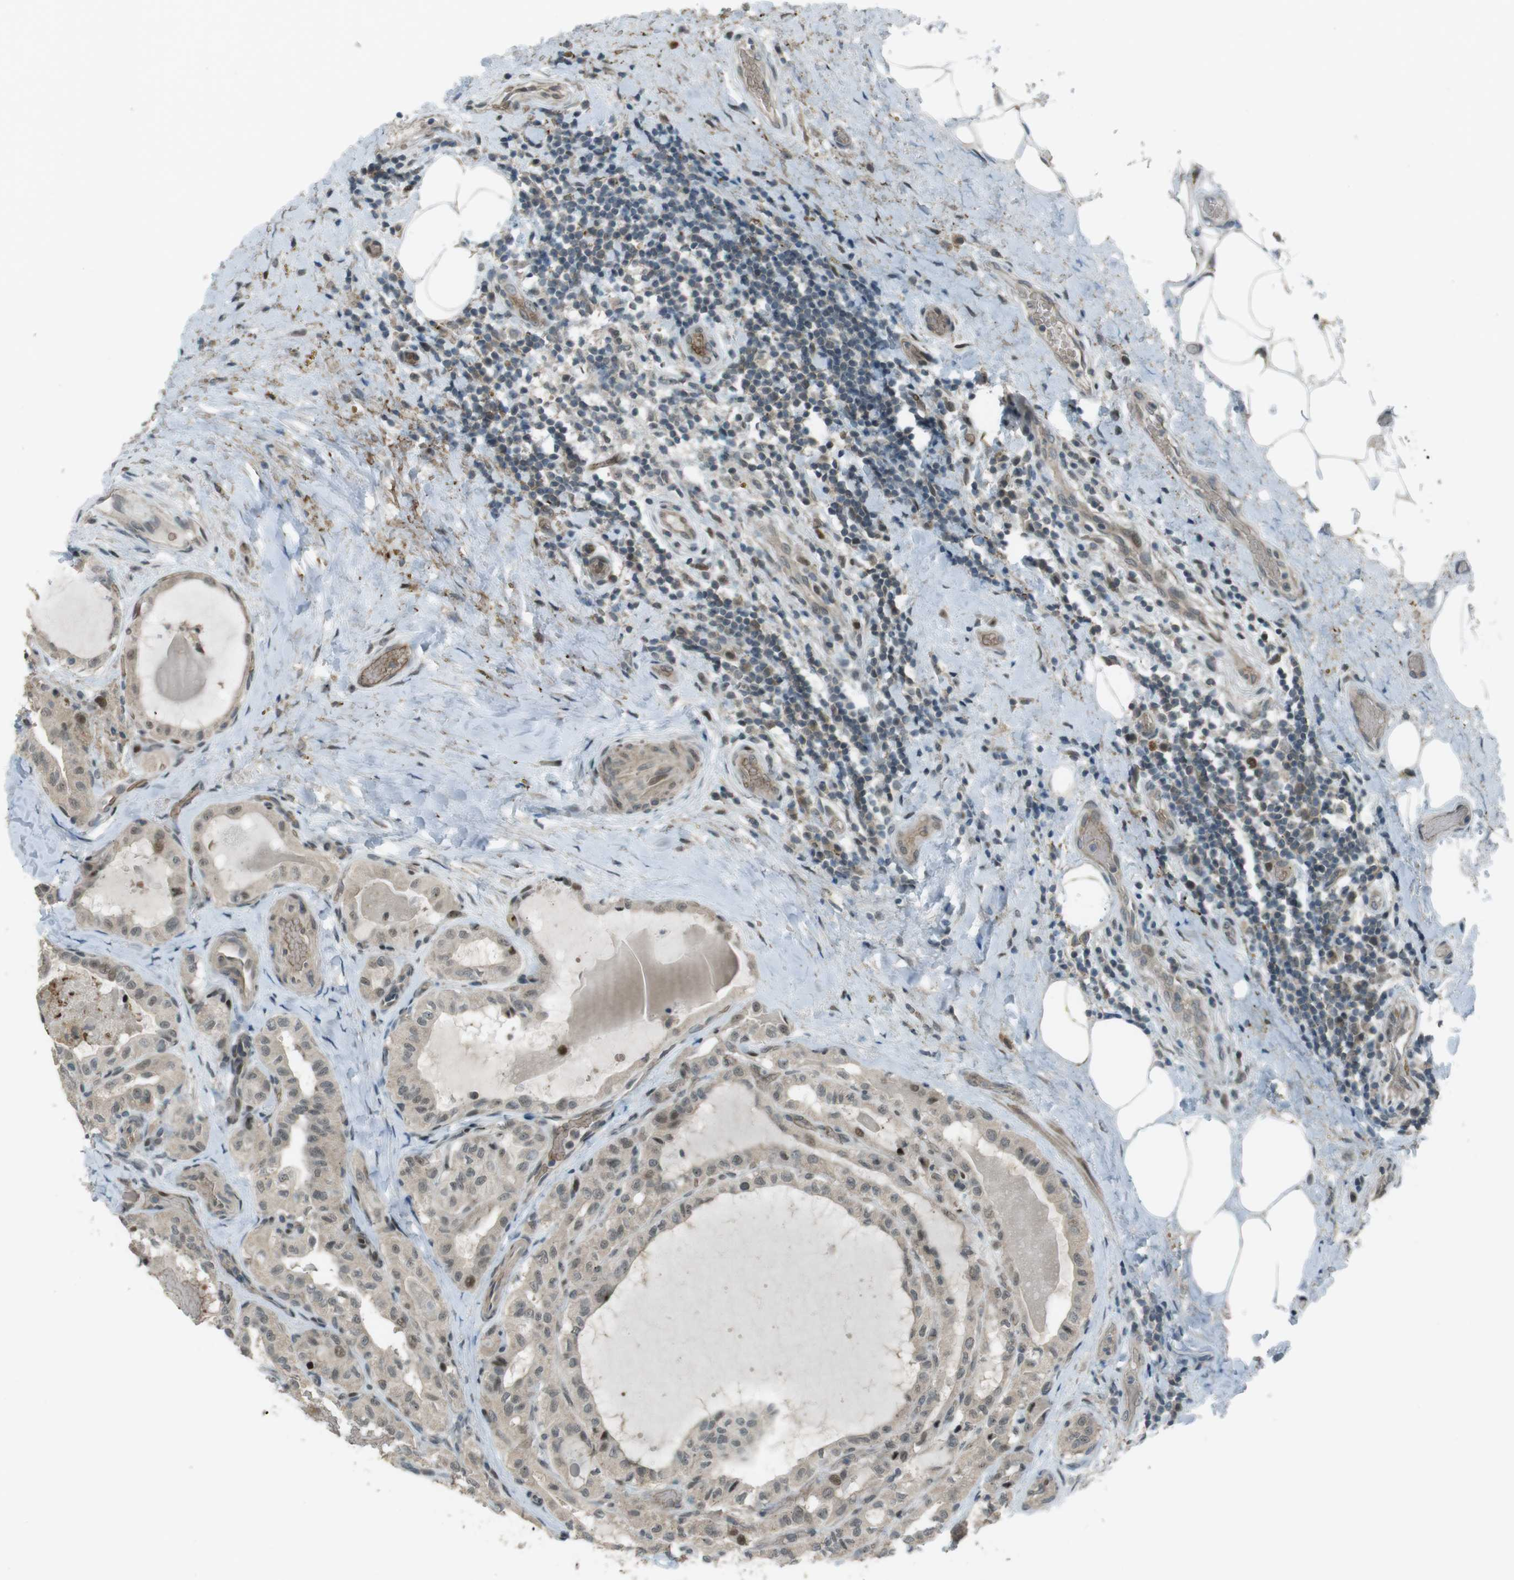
{"staining": {"intensity": "weak", "quantity": "25%-75%", "location": "cytoplasmic/membranous,nuclear"}, "tissue": "thyroid cancer", "cell_type": "Tumor cells", "image_type": "cancer", "snomed": [{"axis": "morphology", "description": "Papillary adenocarcinoma, NOS"}, {"axis": "topography", "description": "Thyroid gland"}], "caption": "This is a photomicrograph of immunohistochemistry (IHC) staining of thyroid cancer (papillary adenocarcinoma), which shows weak staining in the cytoplasmic/membranous and nuclear of tumor cells.", "gene": "SLITRK5", "patient": {"sex": "male", "age": 77}}